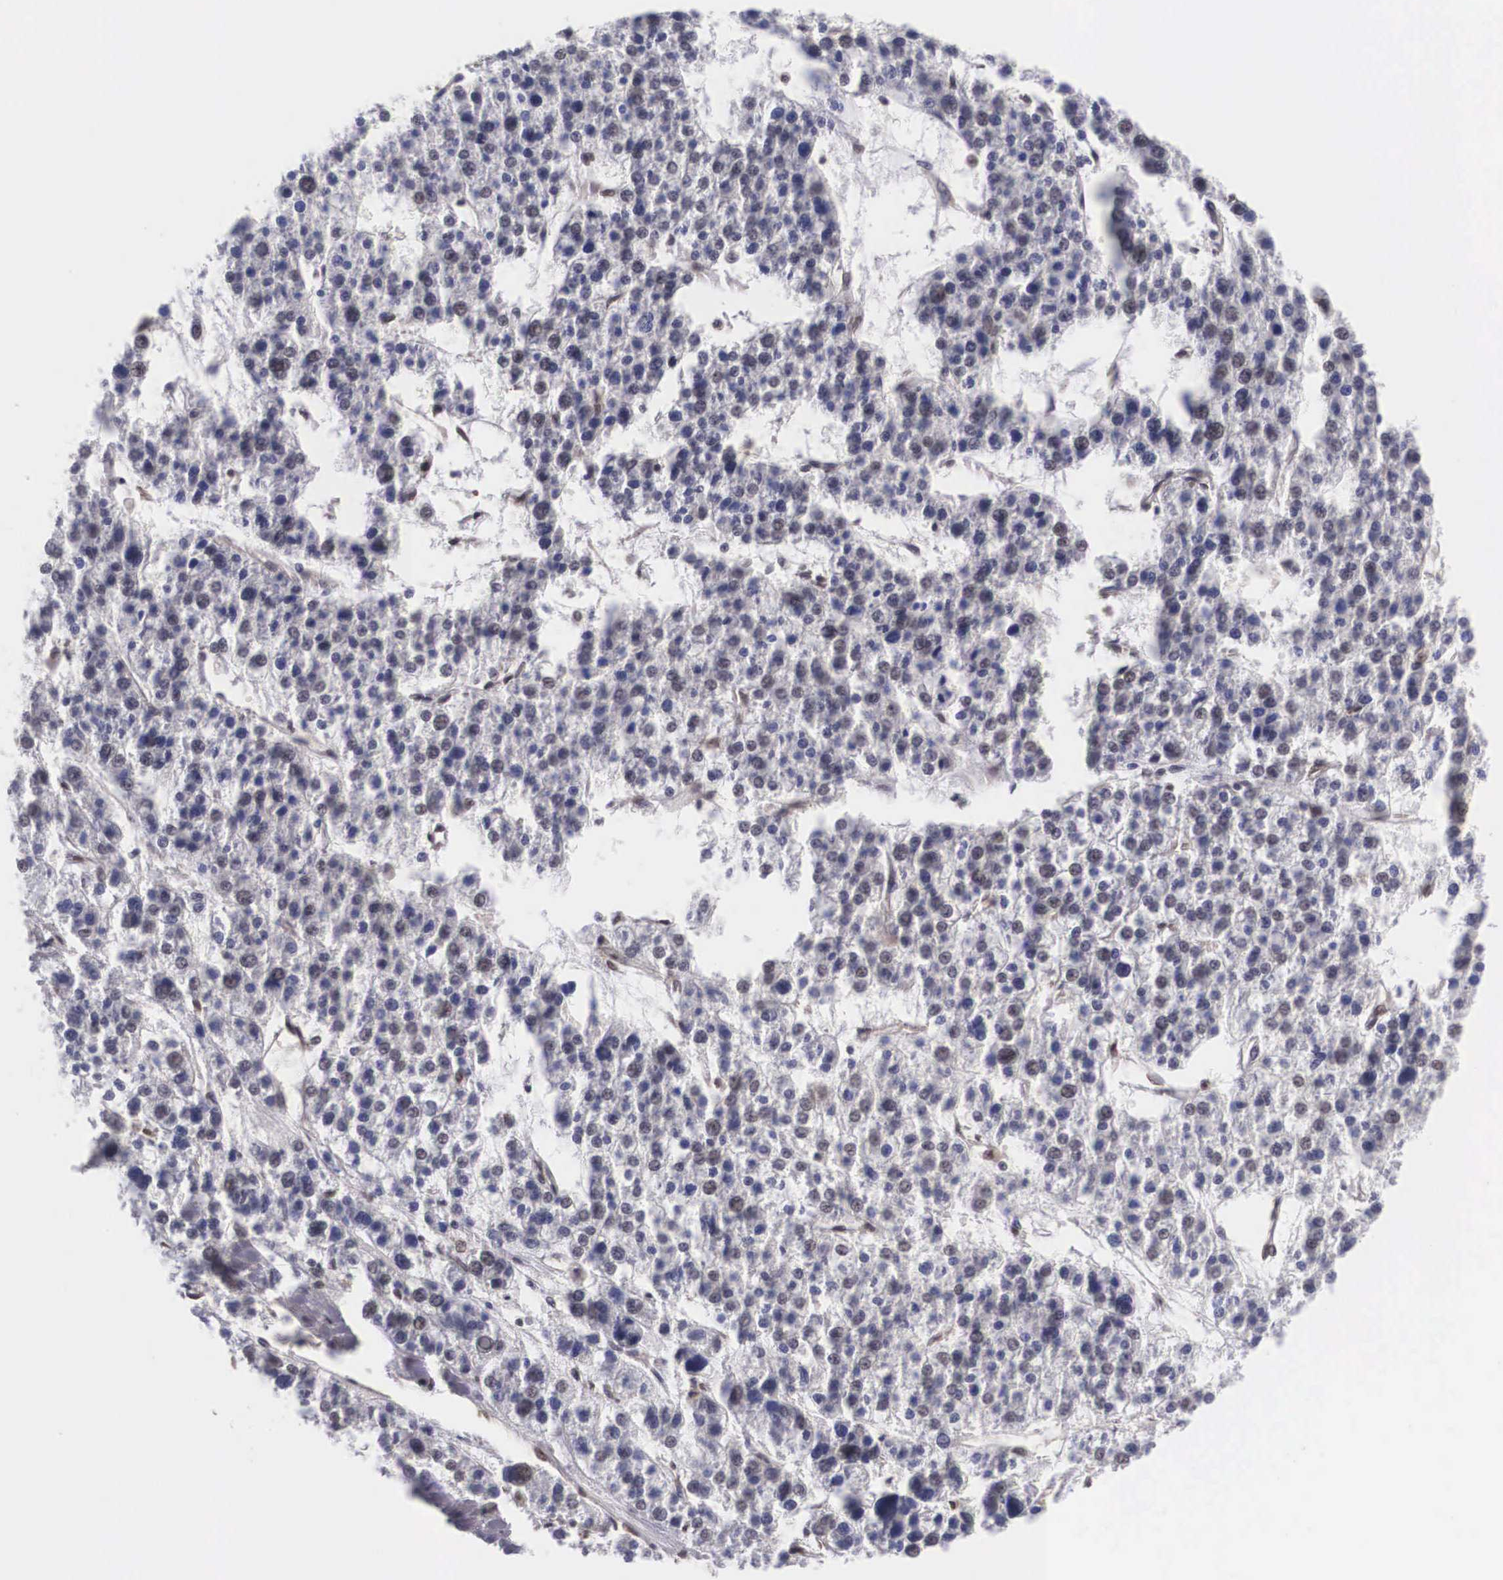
{"staining": {"intensity": "weak", "quantity": "<25%", "location": "nuclear"}, "tissue": "liver cancer", "cell_type": "Tumor cells", "image_type": "cancer", "snomed": [{"axis": "morphology", "description": "Carcinoma, Hepatocellular, NOS"}, {"axis": "topography", "description": "Liver"}], "caption": "Immunohistochemistry photomicrograph of human hepatocellular carcinoma (liver) stained for a protein (brown), which displays no staining in tumor cells. The staining is performed using DAB brown chromogen with nuclei counter-stained in using hematoxylin.", "gene": "OTX2", "patient": {"sex": "female", "age": 85}}